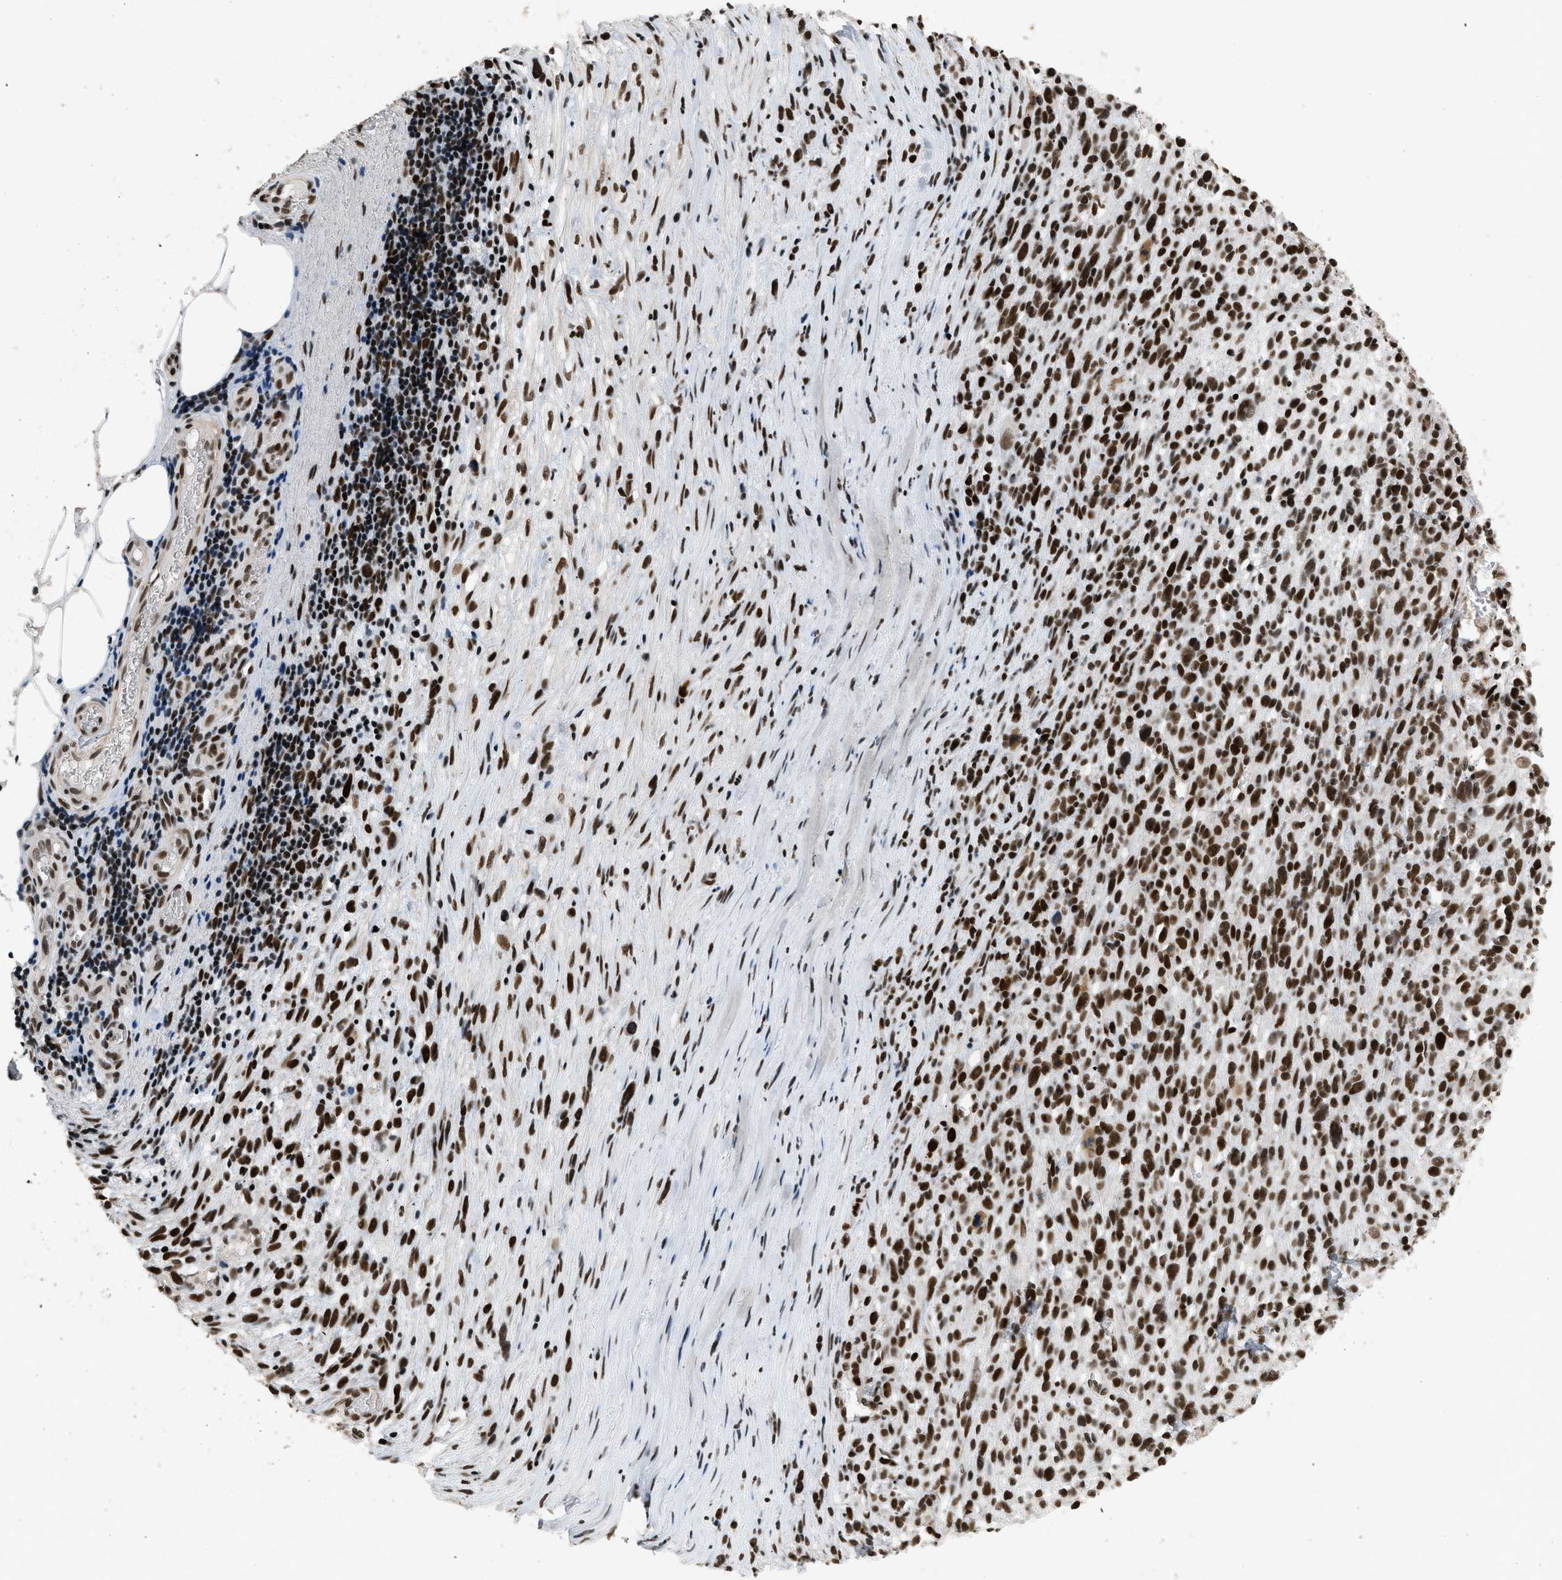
{"staining": {"intensity": "strong", "quantity": ">75%", "location": "nuclear"}, "tissue": "melanoma", "cell_type": "Tumor cells", "image_type": "cancer", "snomed": [{"axis": "morphology", "description": "Malignant melanoma, NOS"}, {"axis": "topography", "description": "Skin"}], "caption": "IHC of melanoma reveals high levels of strong nuclear positivity in about >75% of tumor cells.", "gene": "SMARCB1", "patient": {"sex": "female", "age": 55}}